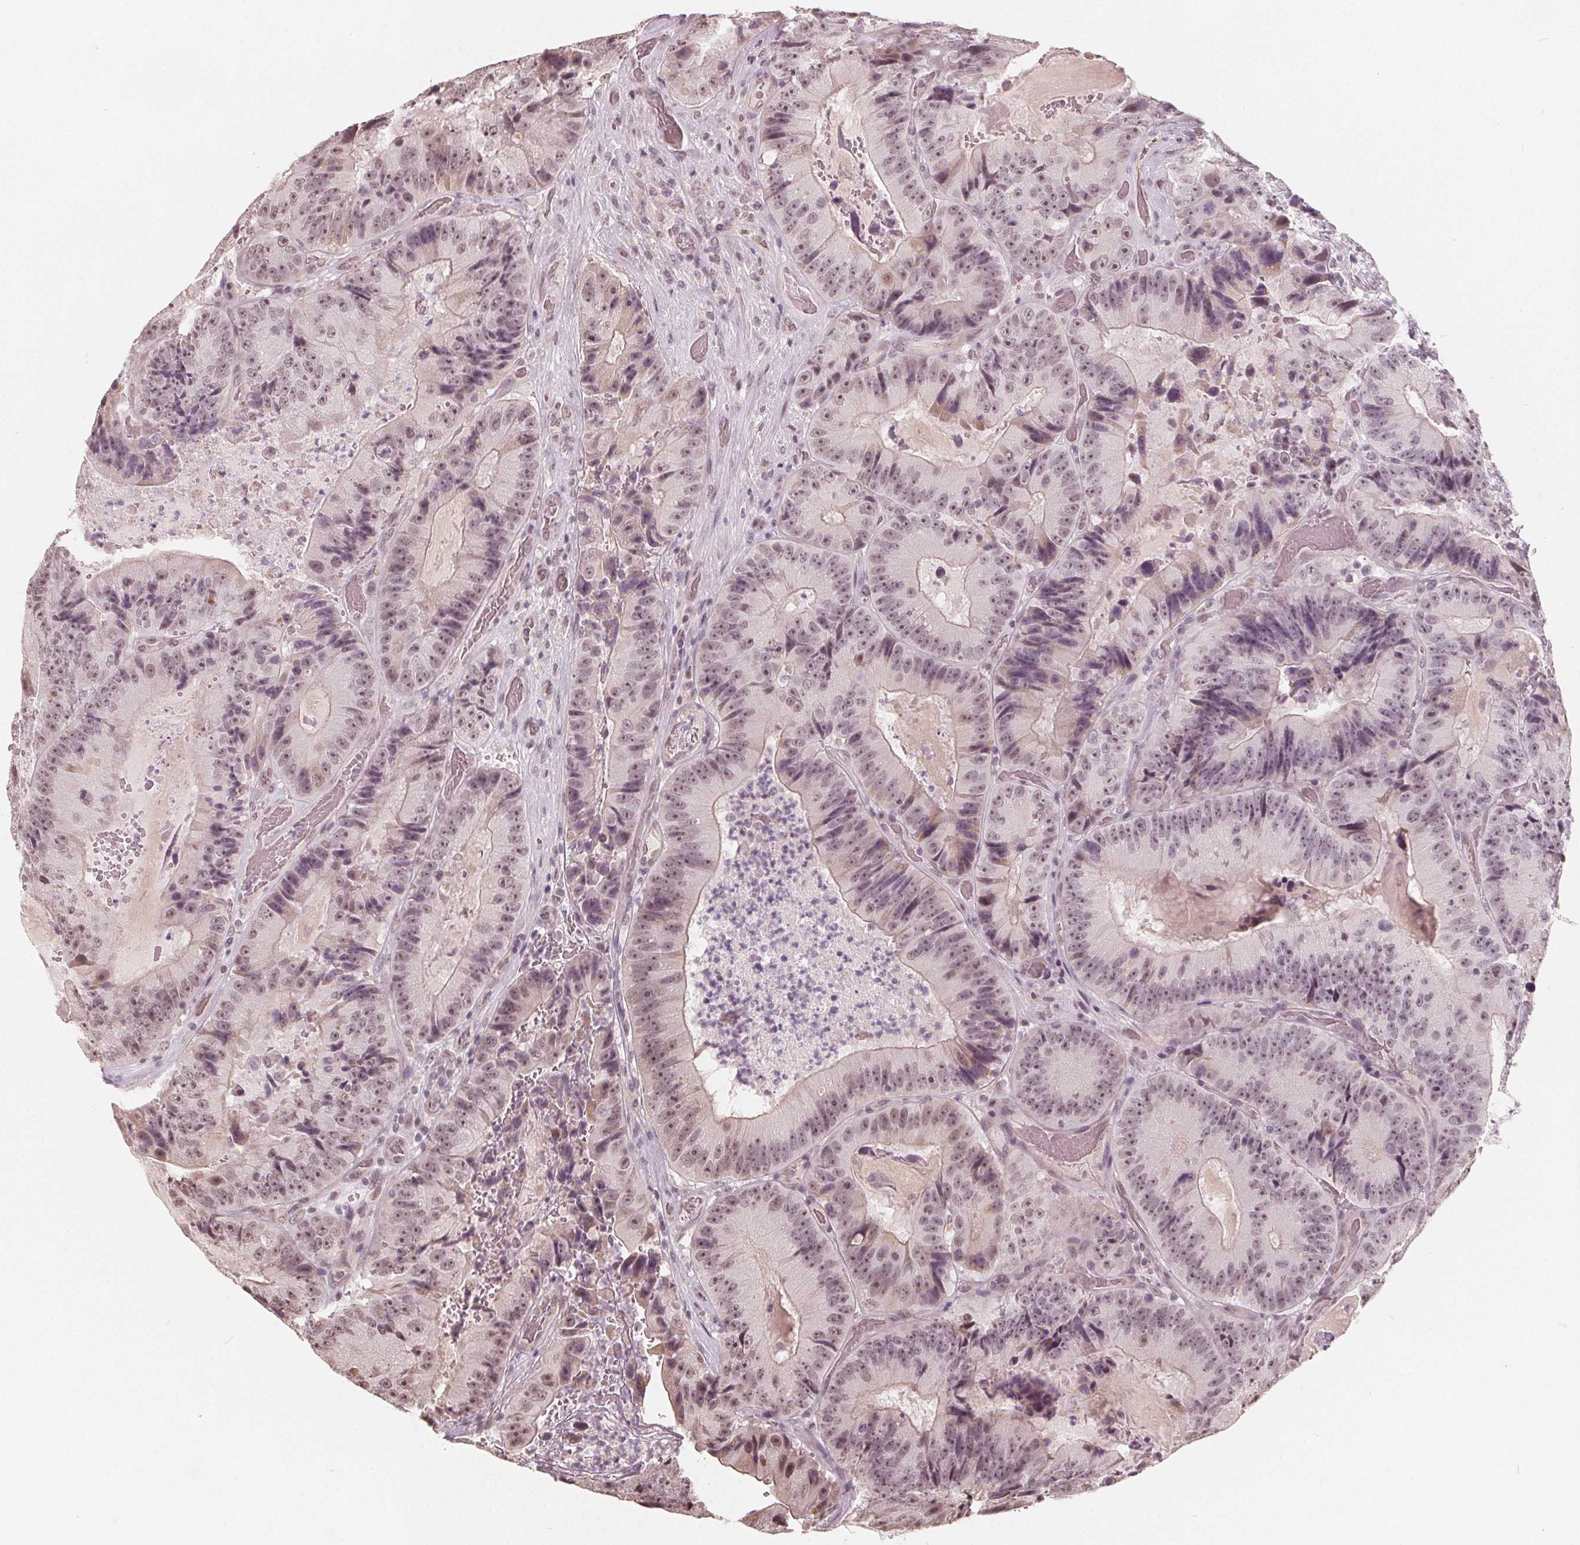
{"staining": {"intensity": "weak", "quantity": ">75%", "location": "nuclear"}, "tissue": "colorectal cancer", "cell_type": "Tumor cells", "image_type": "cancer", "snomed": [{"axis": "morphology", "description": "Adenocarcinoma, NOS"}, {"axis": "topography", "description": "Colon"}], "caption": "Protein expression analysis of human colorectal cancer reveals weak nuclear expression in about >75% of tumor cells. The staining was performed using DAB (3,3'-diaminobenzidine), with brown indicating positive protein expression. Nuclei are stained blue with hematoxylin.", "gene": "NUP210L", "patient": {"sex": "female", "age": 86}}